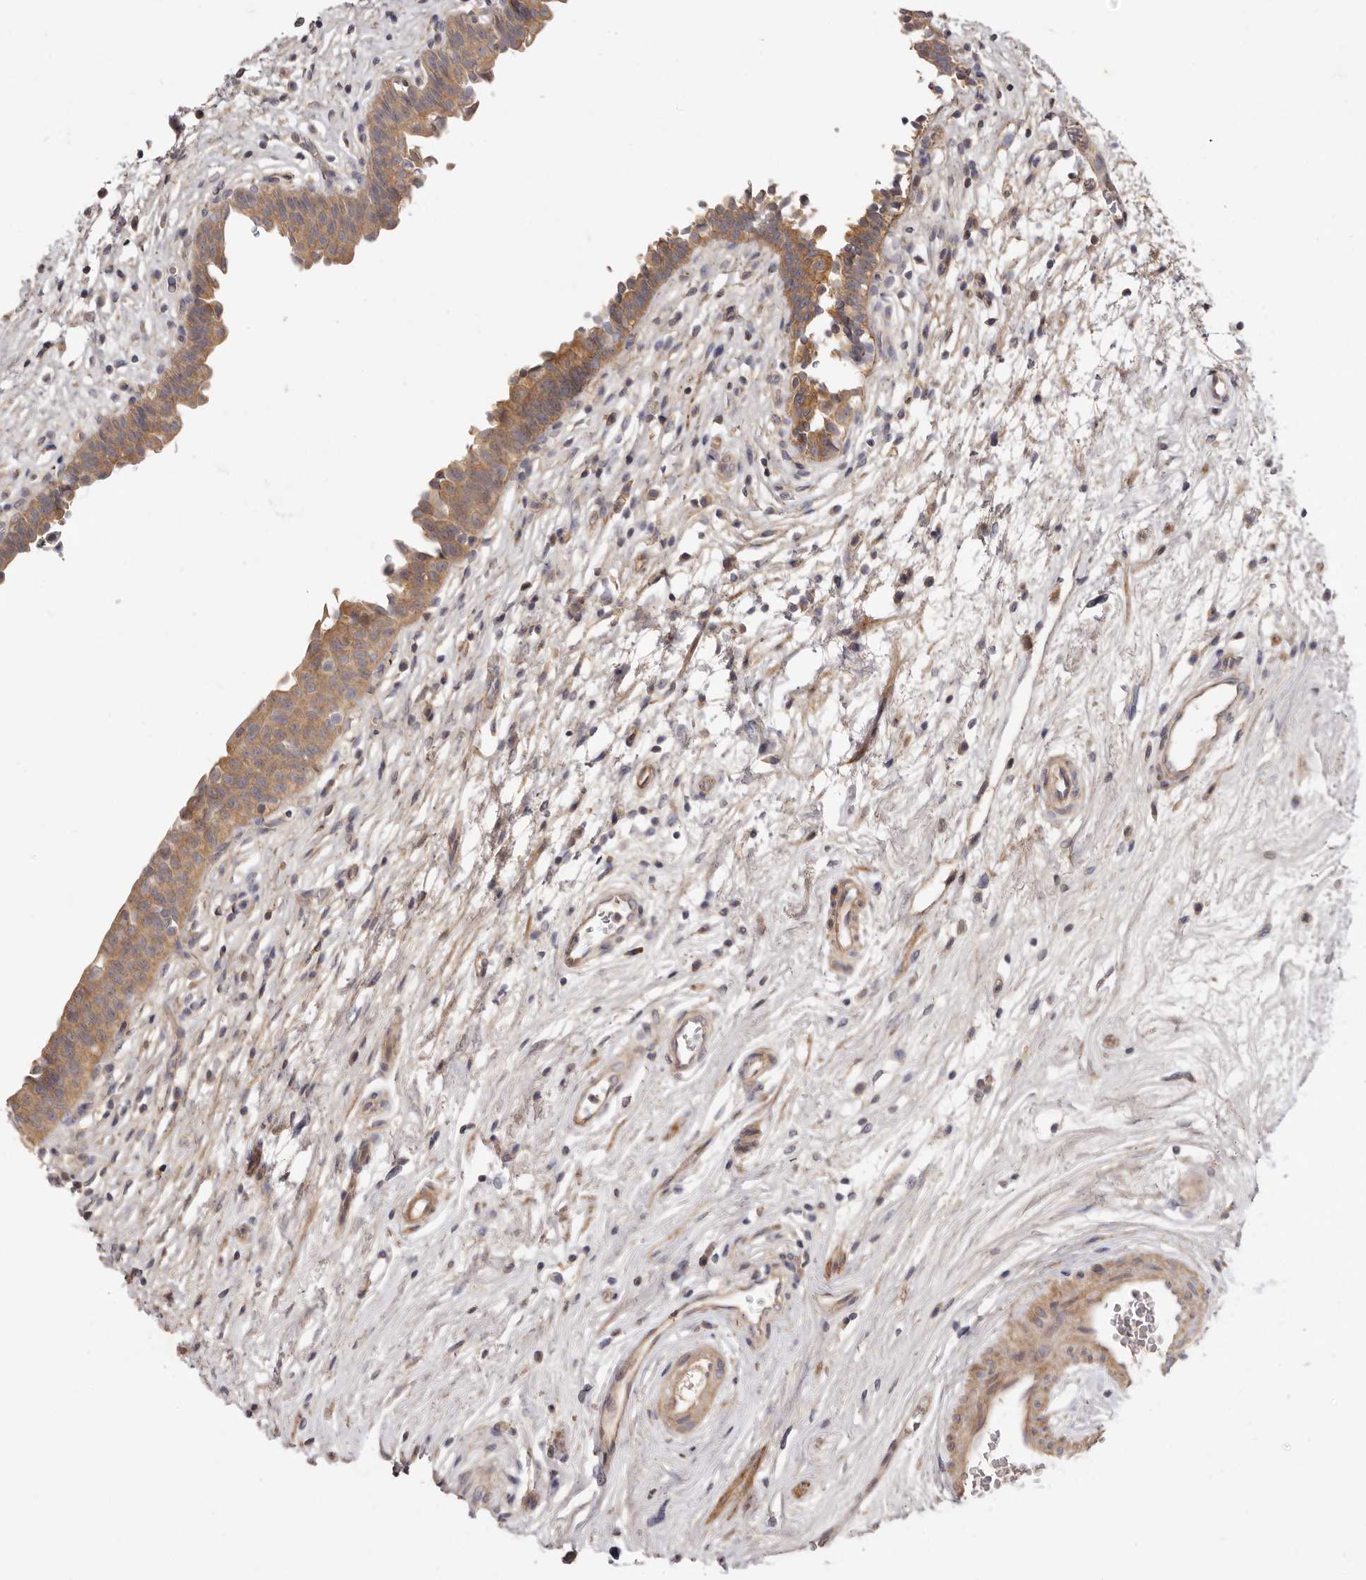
{"staining": {"intensity": "moderate", "quantity": "25%-75%", "location": "cytoplasmic/membranous"}, "tissue": "urinary bladder", "cell_type": "Urothelial cells", "image_type": "normal", "snomed": [{"axis": "morphology", "description": "Normal tissue, NOS"}, {"axis": "topography", "description": "Urinary bladder"}], "caption": "Immunohistochemical staining of unremarkable human urinary bladder demonstrates medium levels of moderate cytoplasmic/membranous staining in approximately 25%-75% of urothelial cells.", "gene": "ADAMTS9", "patient": {"sex": "male", "age": 83}}